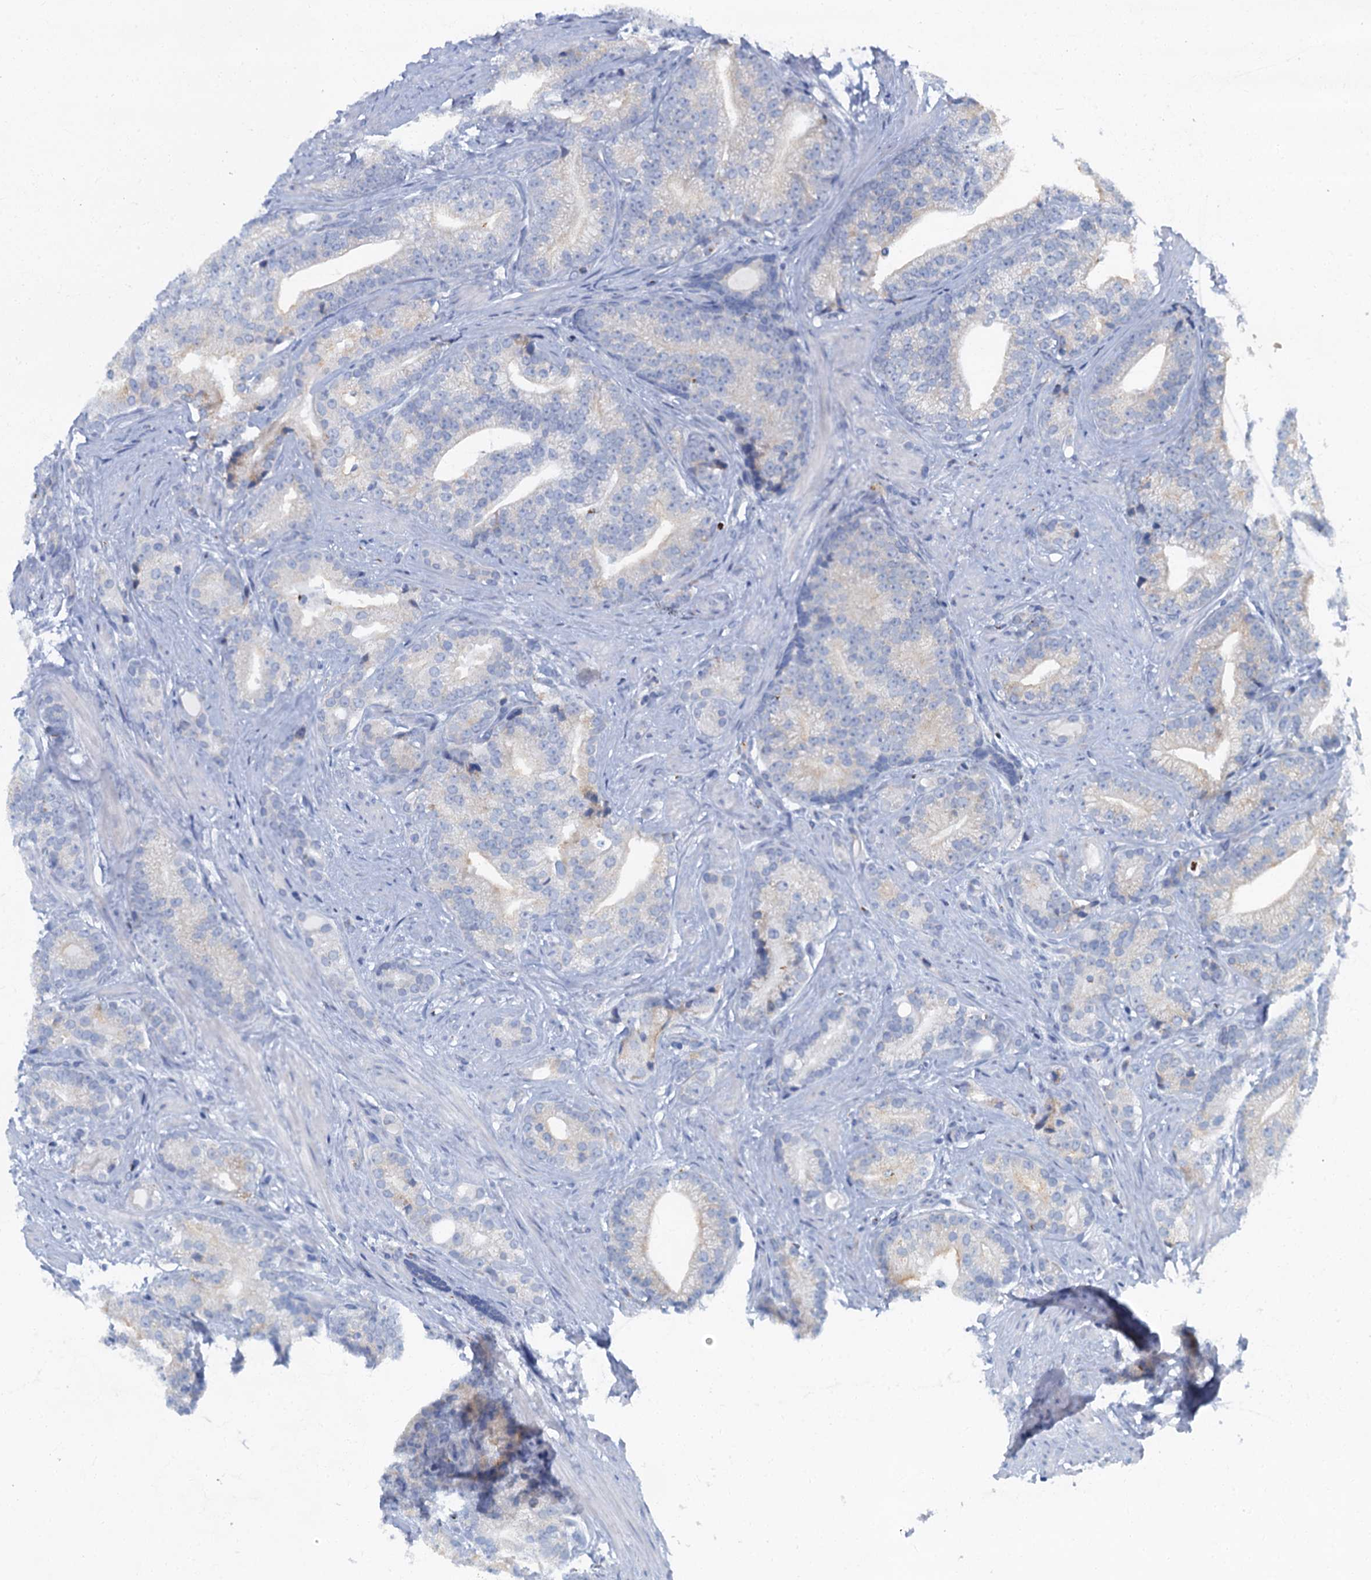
{"staining": {"intensity": "weak", "quantity": "<25%", "location": "cytoplasmic/membranous"}, "tissue": "prostate cancer", "cell_type": "Tumor cells", "image_type": "cancer", "snomed": [{"axis": "morphology", "description": "Adenocarcinoma, Low grade"}, {"axis": "topography", "description": "Prostate"}], "caption": "Immunohistochemical staining of prostate cancer (low-grade adenocarcinoma) shows no significant expression in tumor cells.", "gene": "LYPD3", "patient": {"sex": "male", "age": 71}}